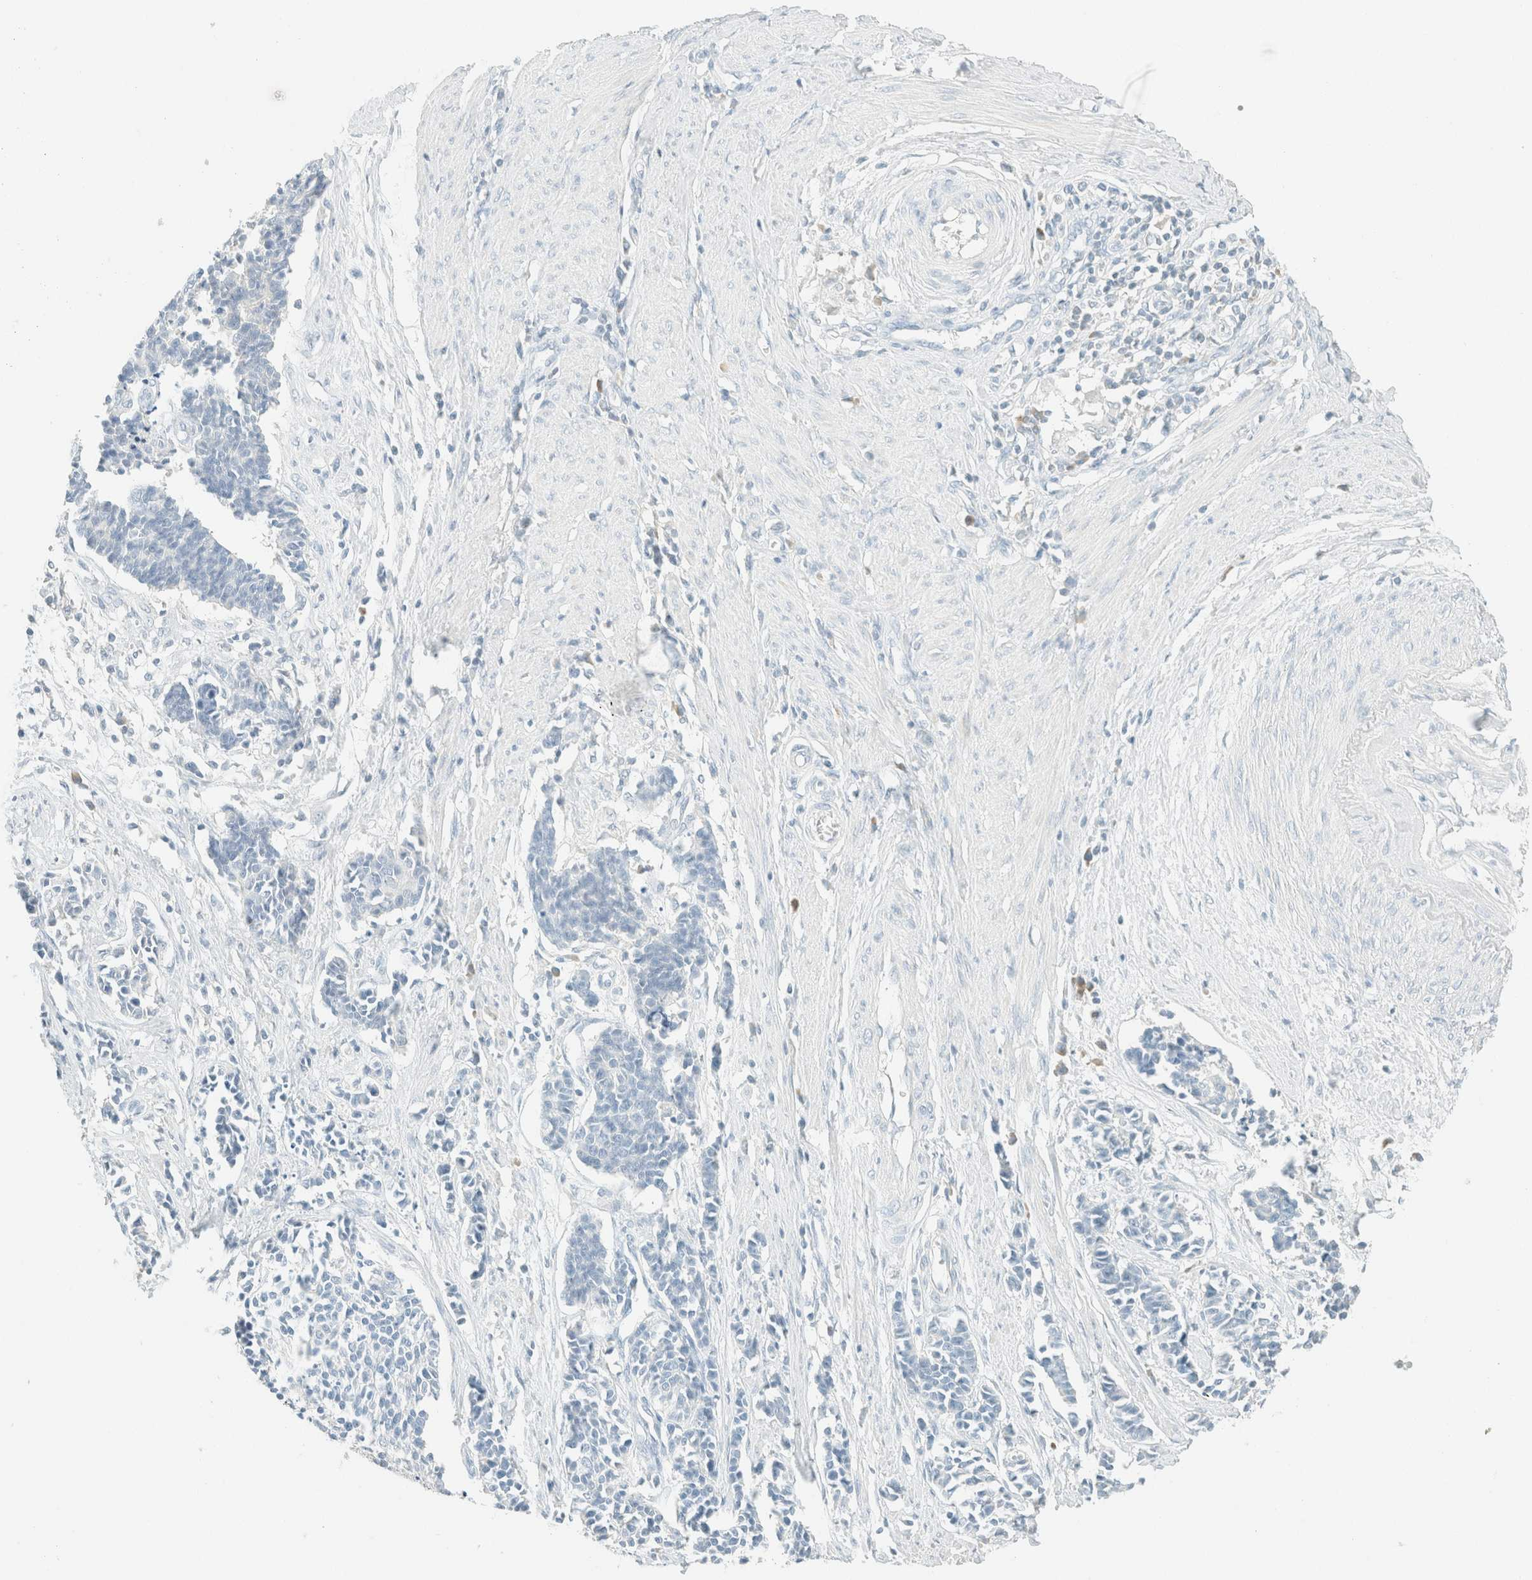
{"staining": {"intensity": "negative", "quantity": "none", "location": "none"}, "tissue": "cervical cancer", "cell_type": "Tumor cells", "image_type": "cancer", "snomed": [{"axis": "morphology", "description": "Normal tissue, NOS"}, {"axis": "morphology", "description": "Squamous cell carcinoma, NOS"}, {"axis": "topography", "description": "Cervix"}], "caption": "Immunohistochemistry of squamous cell carcinoma (cervical) reveals no staining in tumor cells.", "gene": "GPA33", "patient": {"sex": "female", "age": 35}}